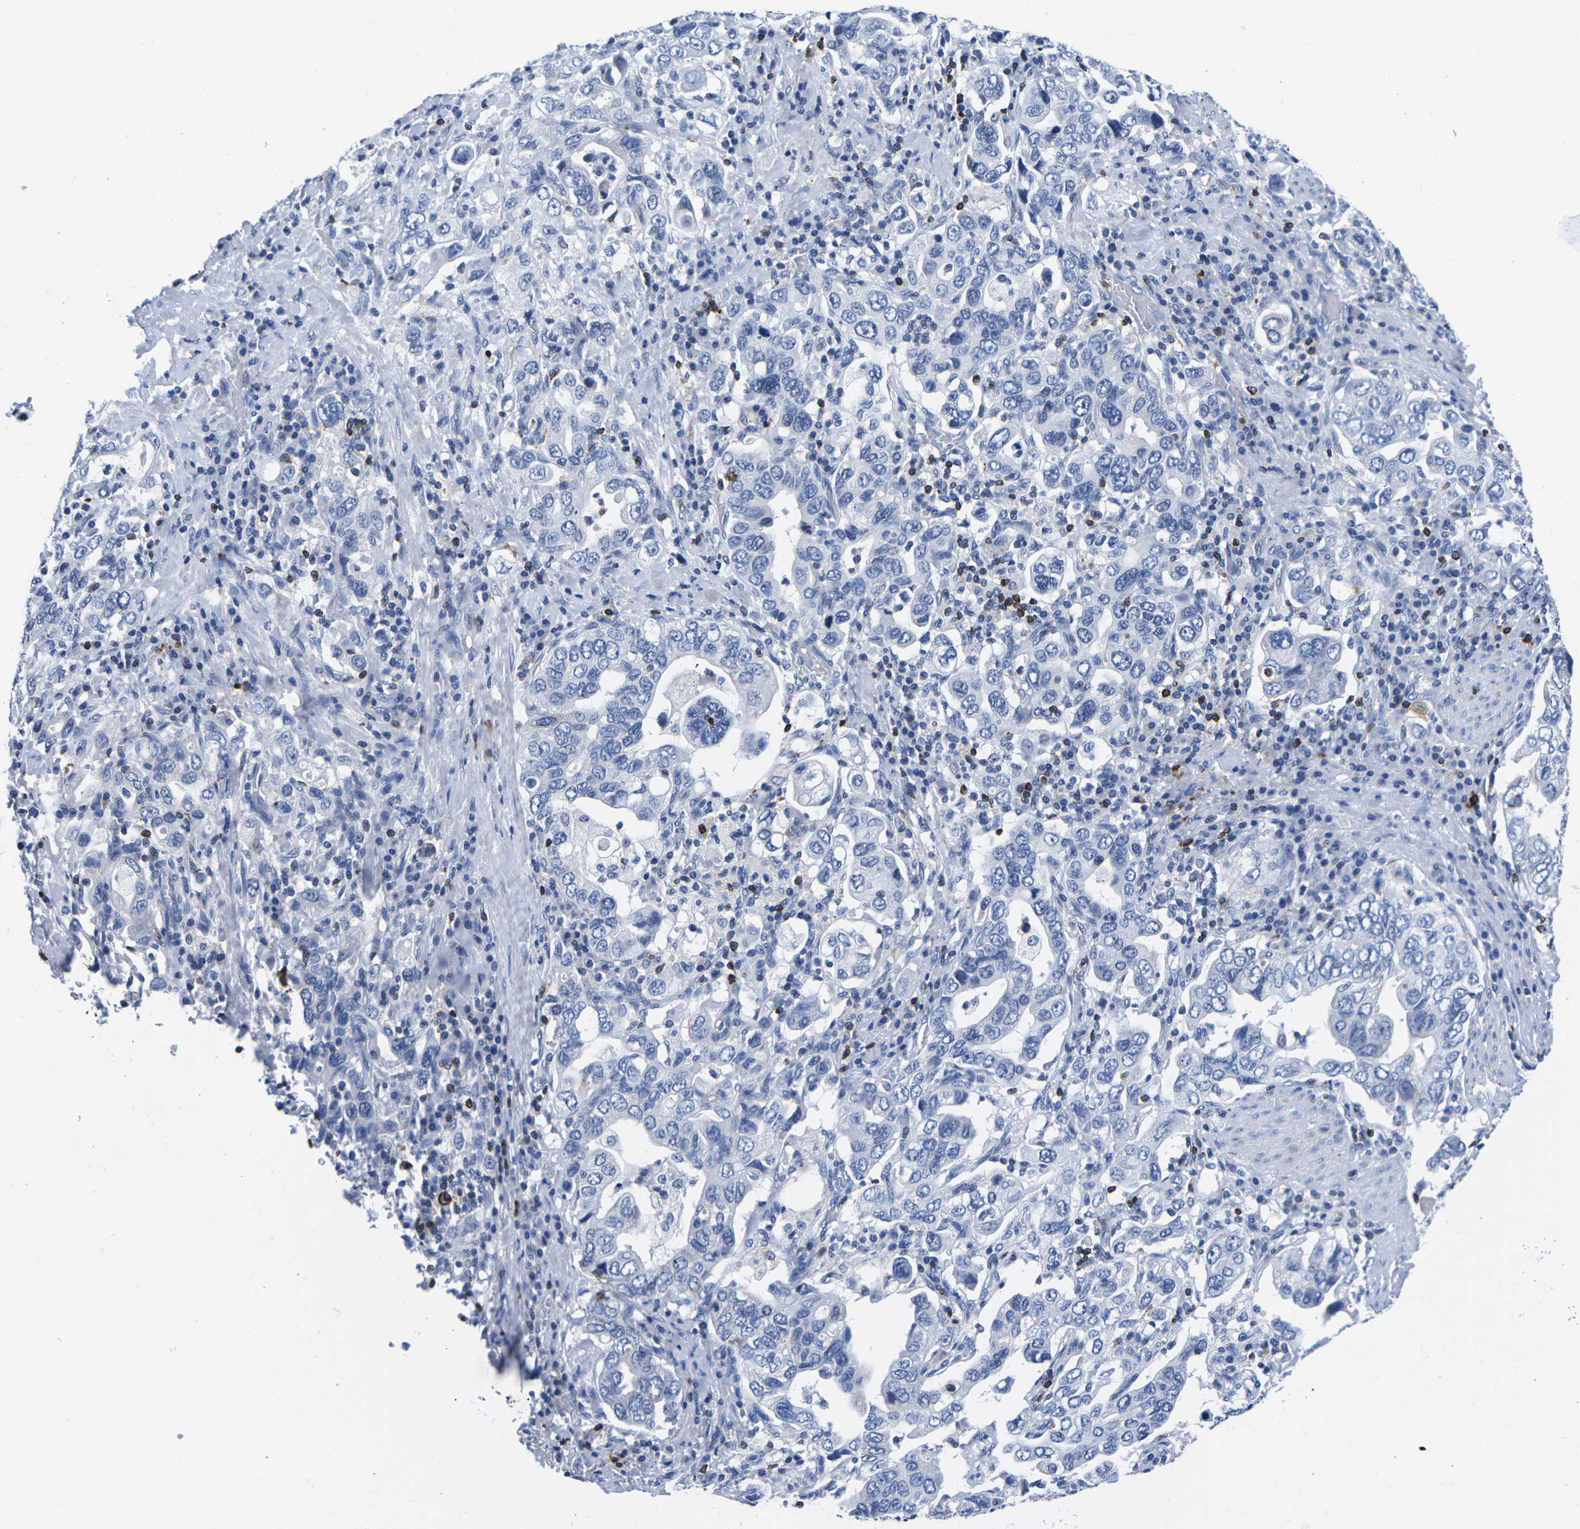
{"staining": {"intensity": "negative", "quantity": "none", "location": "none"}, "tissue": "stomach cancer", "cell_type": "Tumor cells", "image_type": "cancer", "snomed": [{"axis": "morphology", "description": "Adenocarcinoma, NOS"}, {"axis": "topography", "description": "Stomach, upper"}], "caption": "Immunohistochemical staining of human adenocarcinoma (stomach) reveals no significant expression in tumor cells.", "gene": "CTSW", "patient": {"sex": "male", "age": 62}}